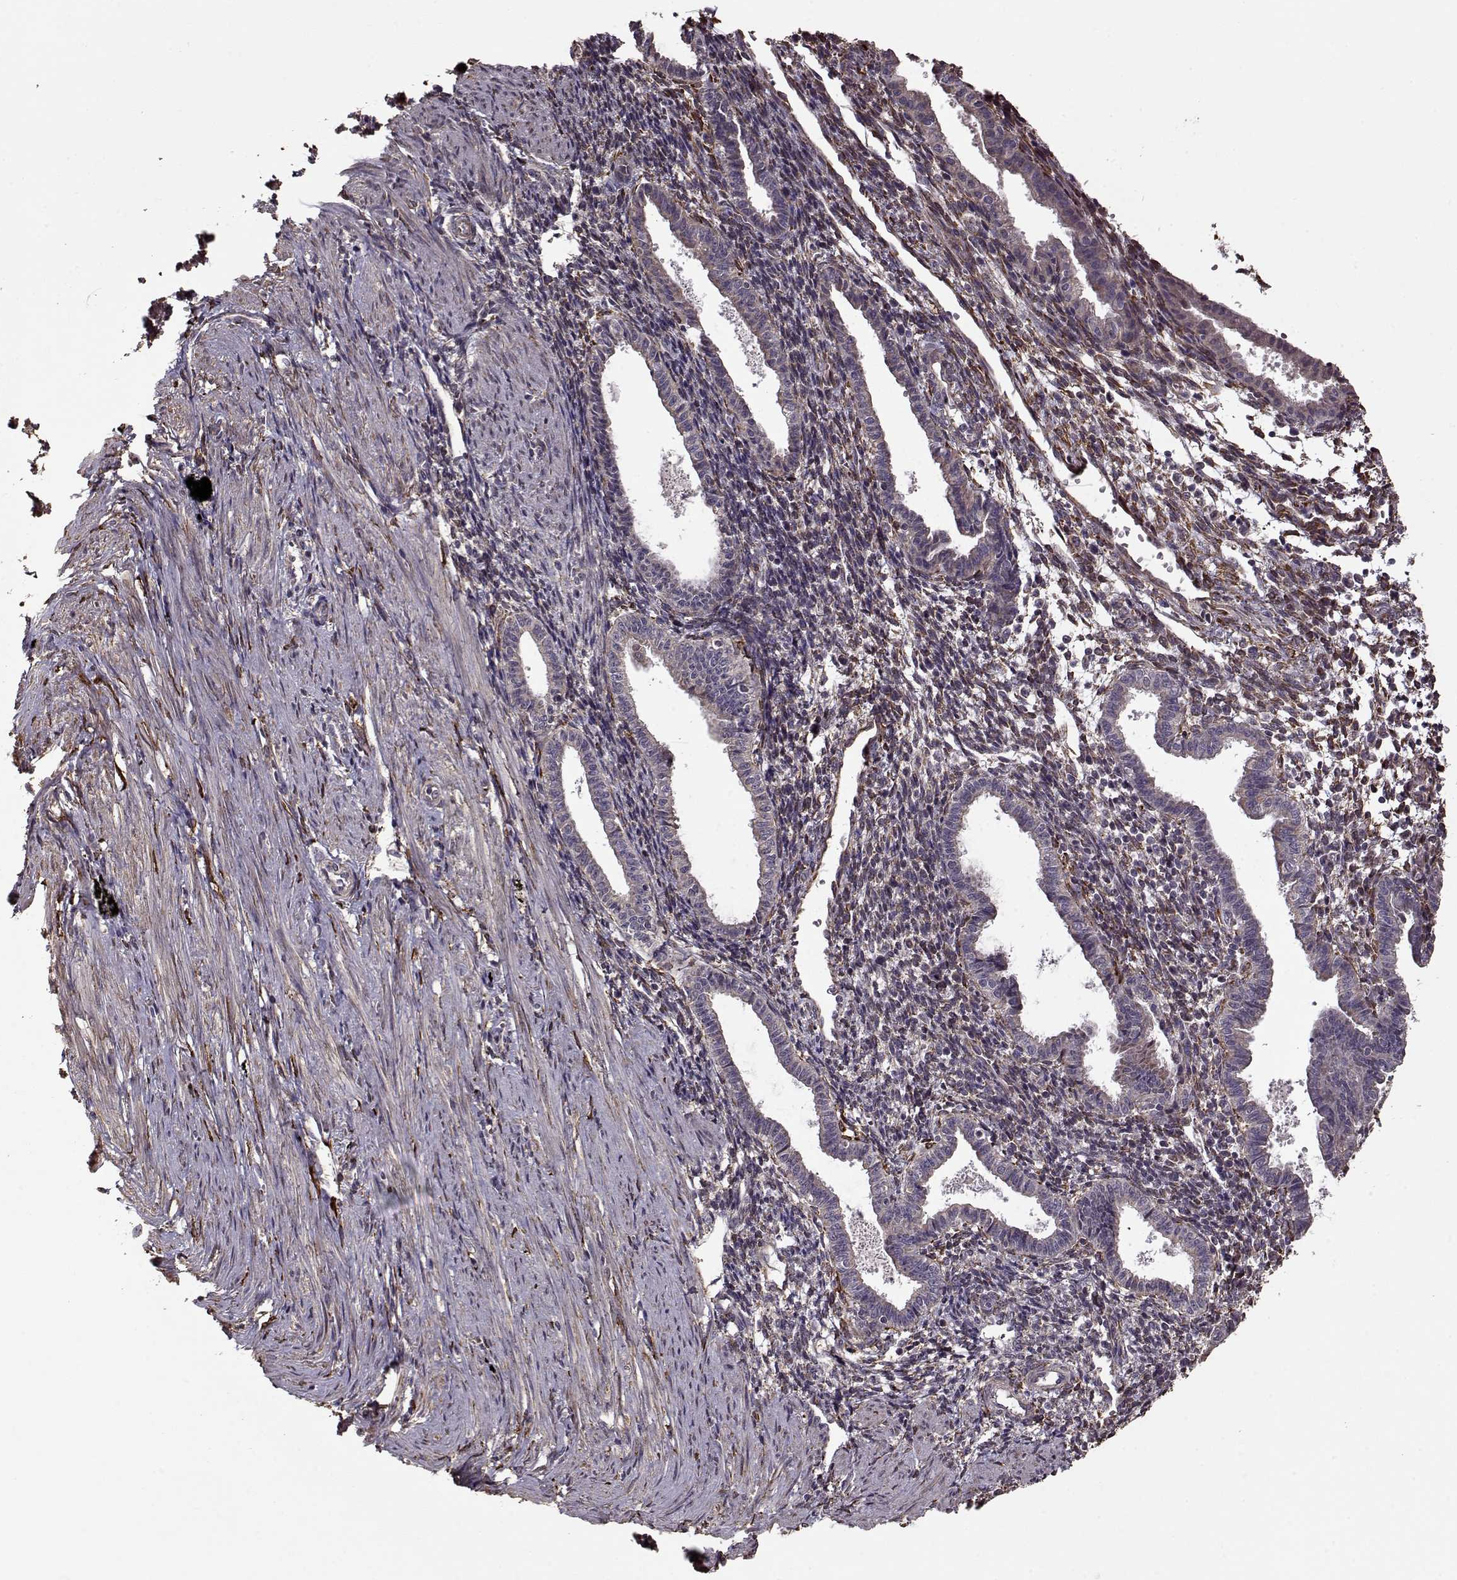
{"staining": {"intensity": "strong", "quantity": "25%-75%", "location": "cytoplasmic/membranous"}, "tissue": "endometrium", "cell_type": "Cells in endometrial stroma", "image_type": "normal", "snomed": [{"axis": "morphology", "description": "Normal tissue, NOS"}, {"axis": "topography", "description": "Endometrium"}], "caption": "Endometrium stained for a protein (brown) shows strong cytoplasmic/membranous positive staining in about 25%-75% of cells in endometrial stroma.", "gene": "IMMP1L", "patient": {"sex": "female", "age": 37}}